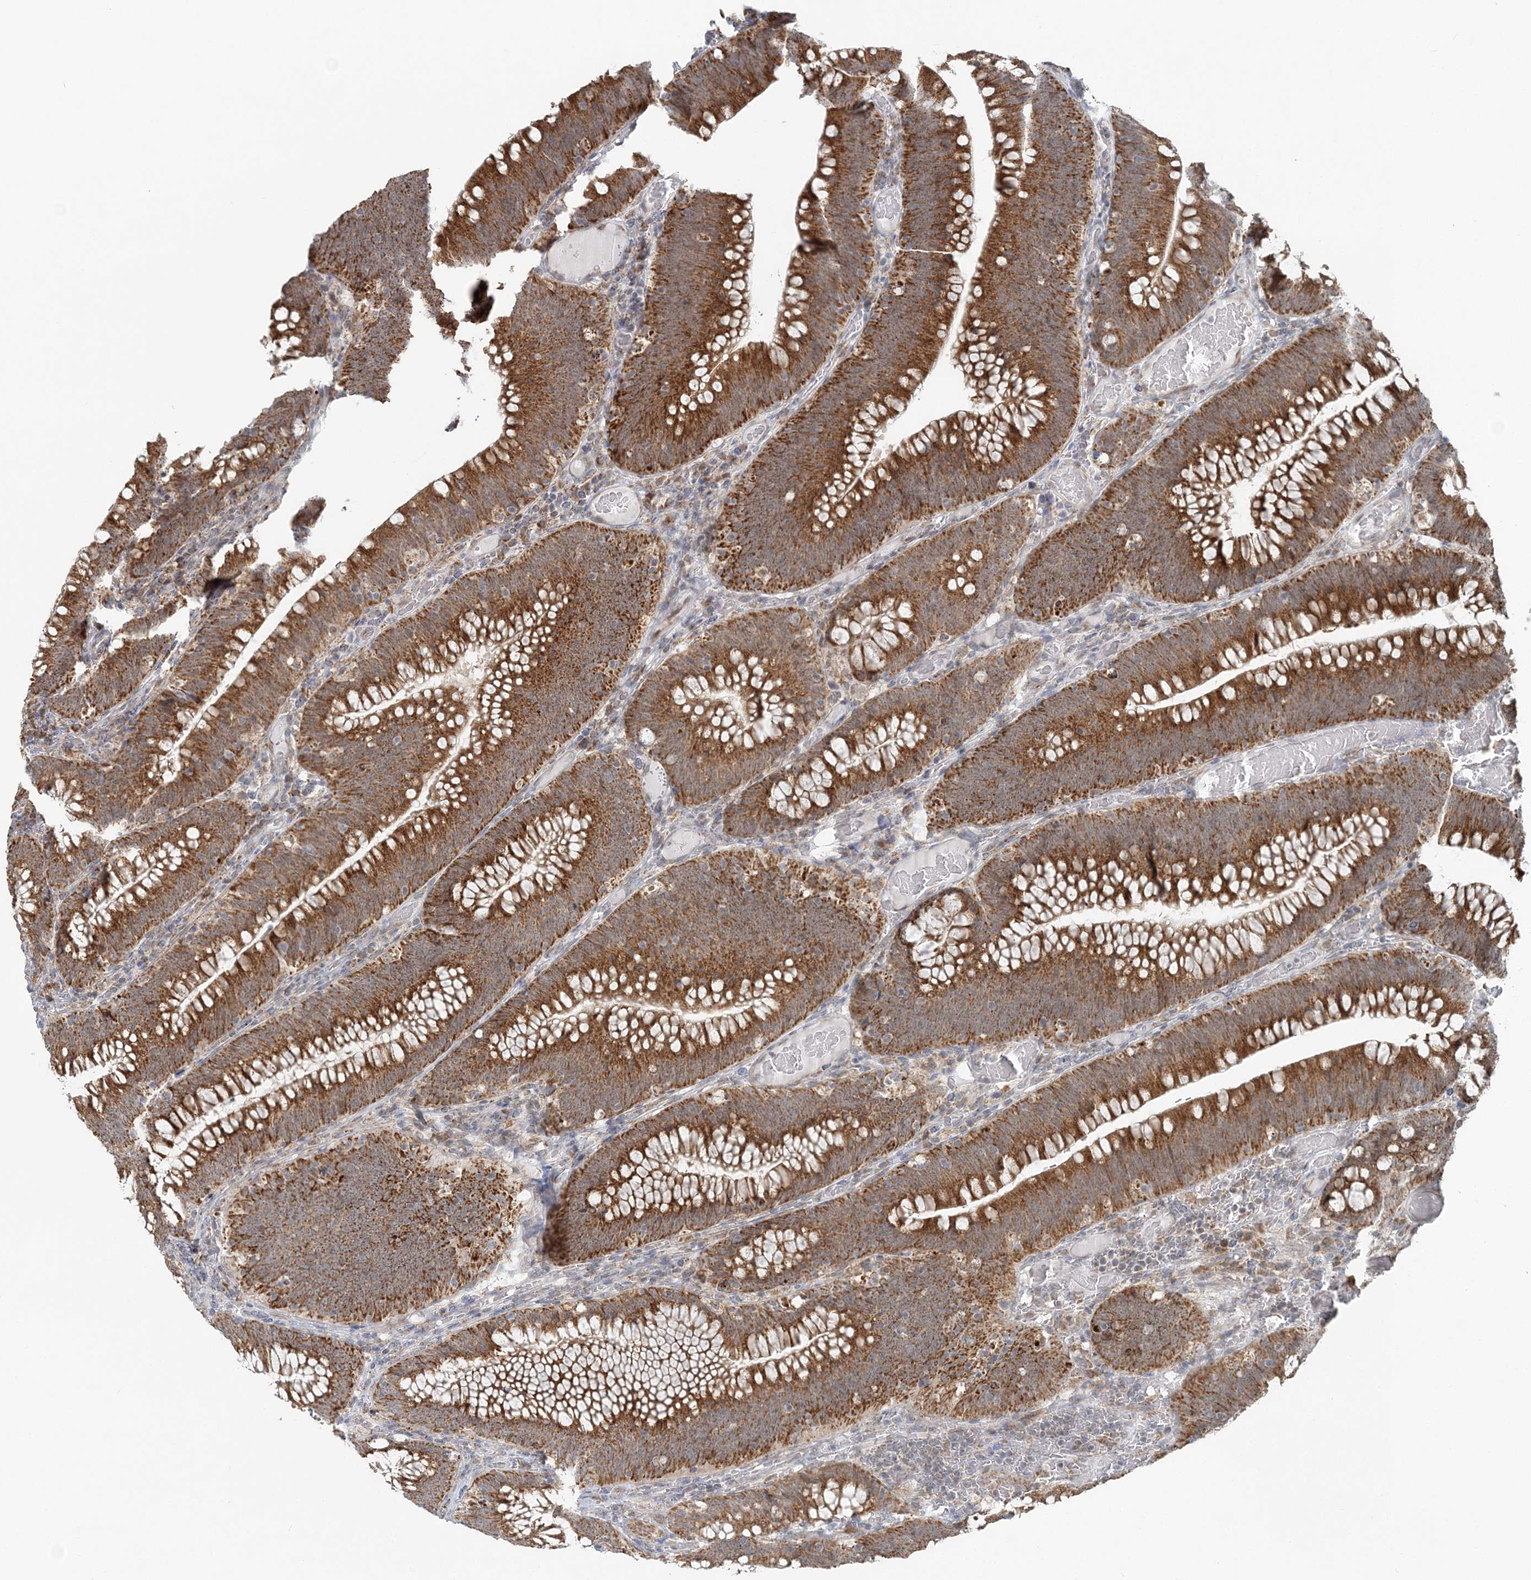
{"staining": {"intensity": "strong", "quantity": ">75%", "location": "cytoplasmic/membranous"}, "tissue": "colorectal cancer", "cell_type": "Tumor cells", "image_type": "cancer", "snomed": [{"axis": "morphology", "description": "Normal tissue, NOS"}, {"axis": "topography", "description": "Colon"}], "caption": "High-power microscopy captured an immunohistochemistry (IHC) histopathology image of colorectal cancer, revealing strong cytoplasmic/membranous expression in approximately >75% of tumor cells. (DAB = brown stain, brightfield microscopy at high magnification).", "gene": "RNF150", "patient": {"sex": "female", "age": 82}}